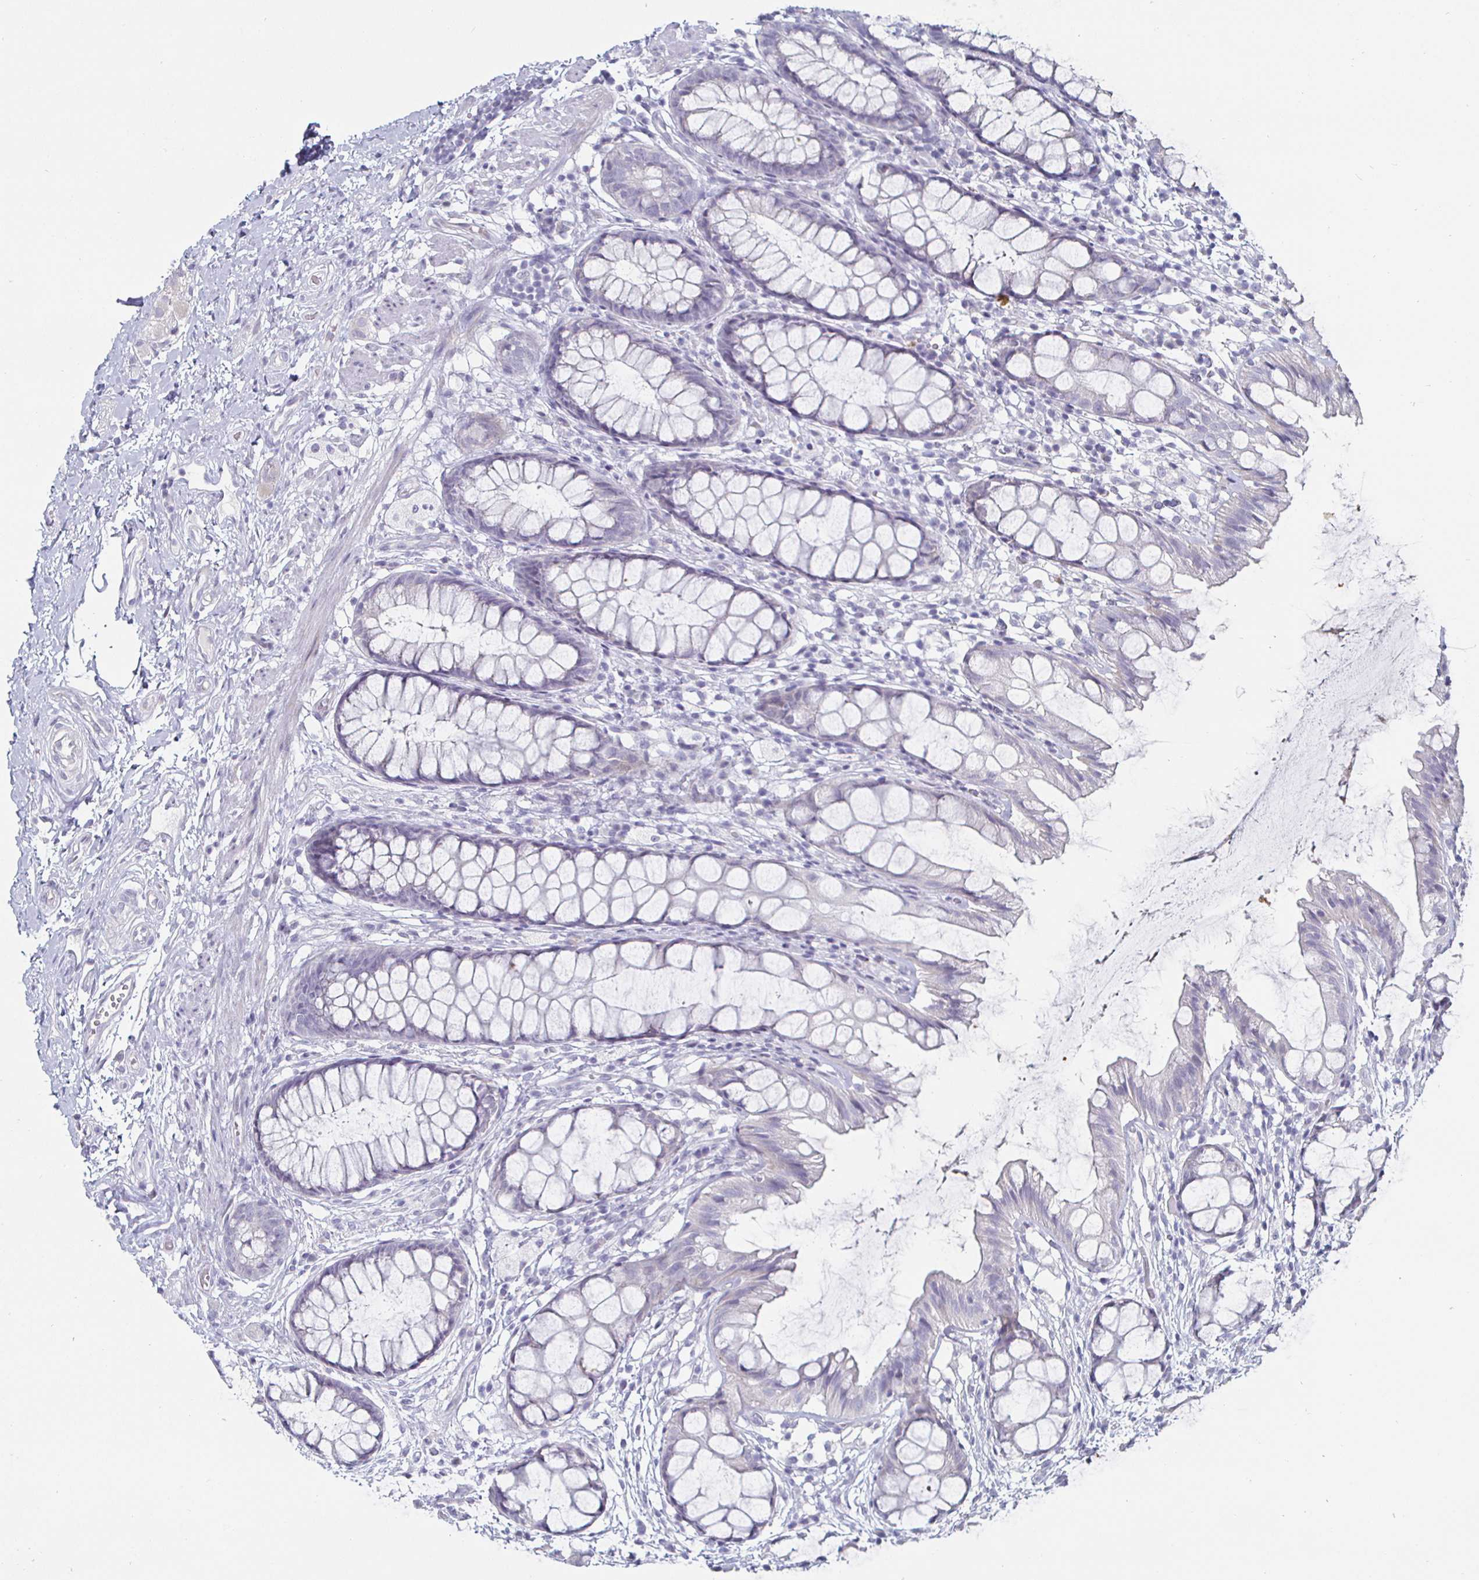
{"staining": {"intensity": "weak", "quantity": "<25%", "location": "cytoplasmic/membranous"}, "tissue": "rectum", "cell_type": "Glandular cells", "image_type": "normal", "snomed": [{"axis": "morphology", "description": "Normal tissue, NOS"}, {"axis": "topography", "description": "Rectum"}], "caption": "A histopathology image of rectum stained for a protein exhibits no brown staining in glandular cells.", "gene": "DMRTB1", "patient": {"sex": "female", "age": 62}}